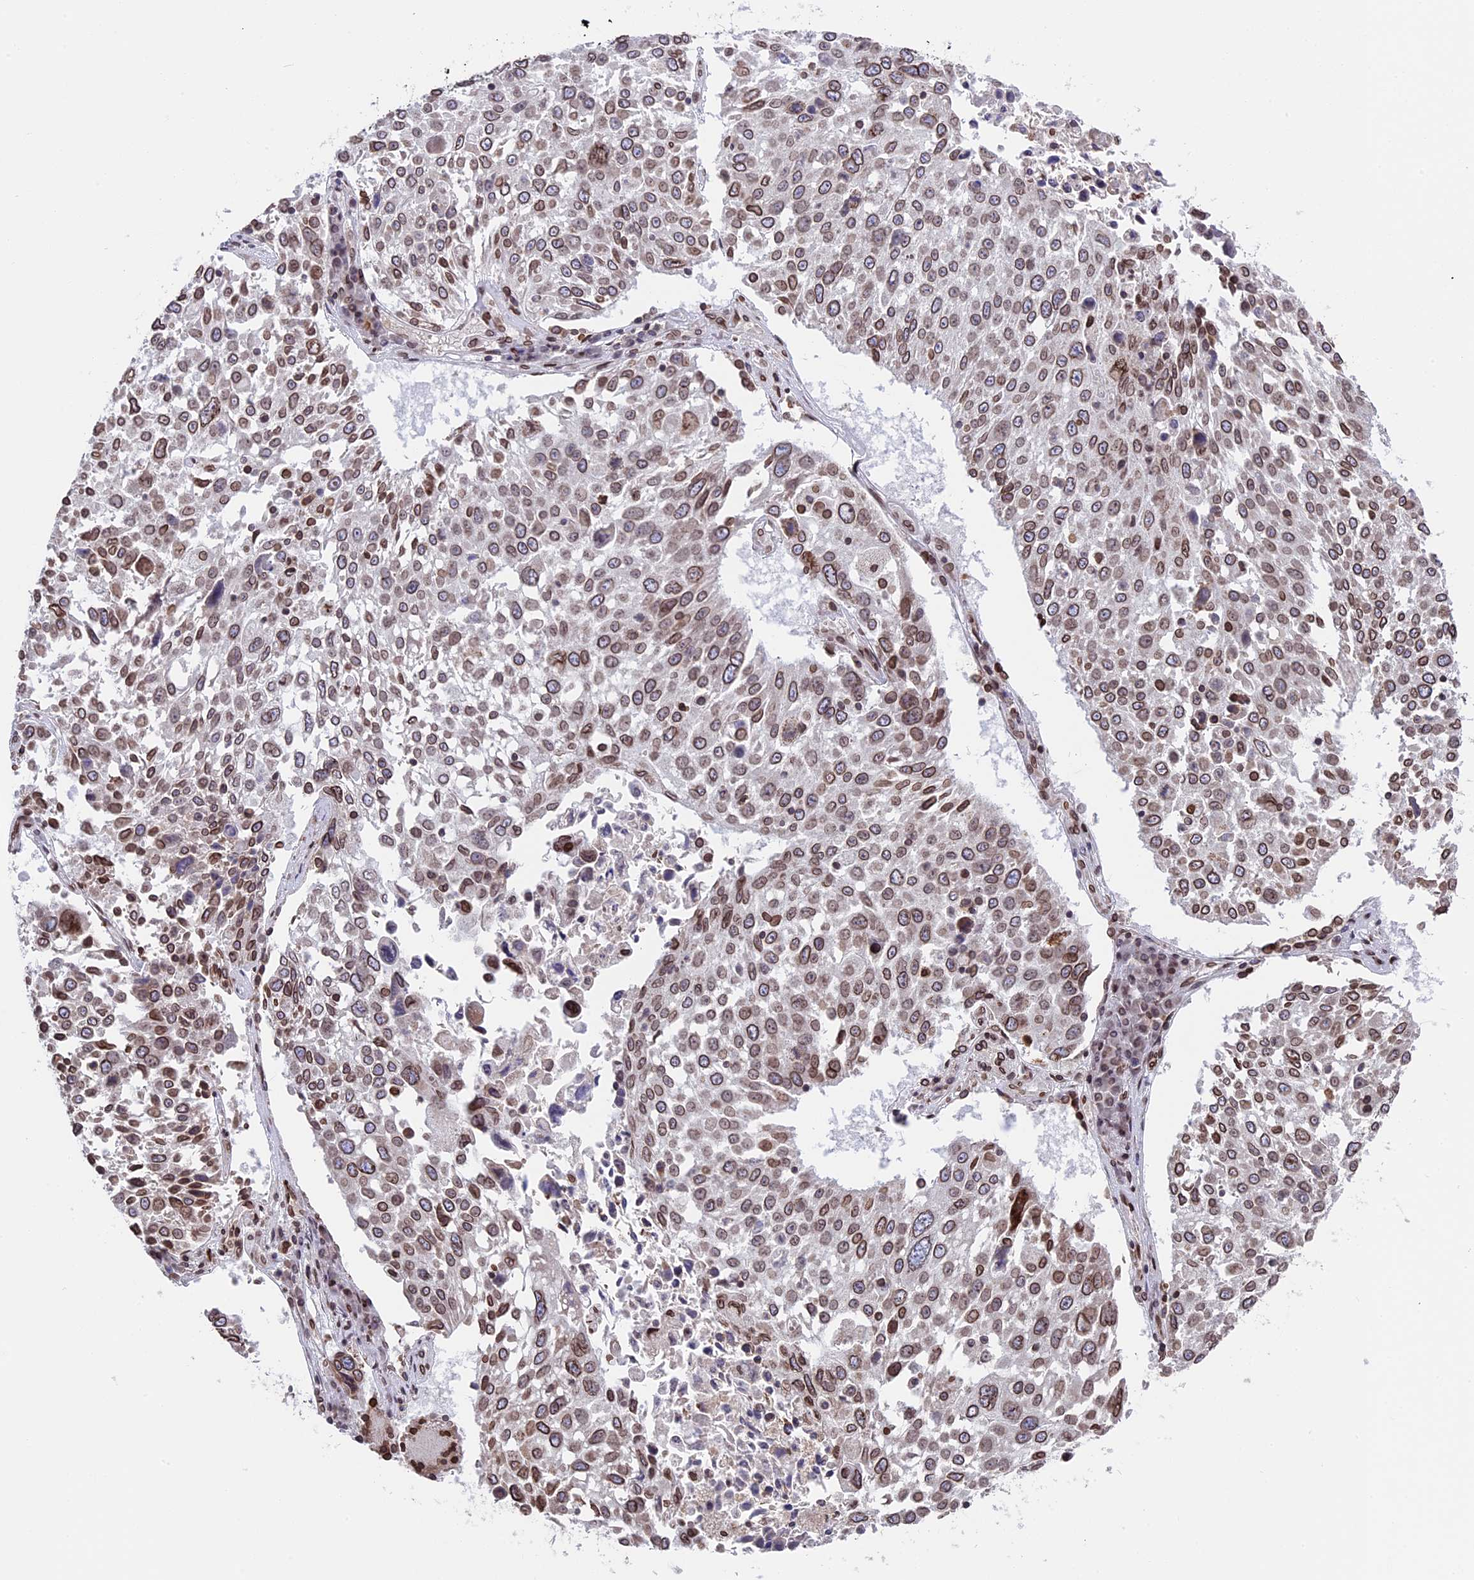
{"staining": {"intensity": "moderate", "quantity": ">75%", "location": "cytoplasmic/membranous,nuclear"}, "tissue": "lung cancer", "cell_type": "Tumor cells", "image_type": "cancer", "snomed": [{"axis": "morphology", "description": "Squamous cell carcinoma, NOS"}, {"axis": "topography", "description": "Lung"}], "caption": "Protein staining of squamous cell carcinoma (lung) tissue demonstrates moderate cytoplasmic/membranous and nuclear positivity in about >75% of tumor cells.", "gene": "PTCHD4", "patient": {"sex": "male", "age": 65}}